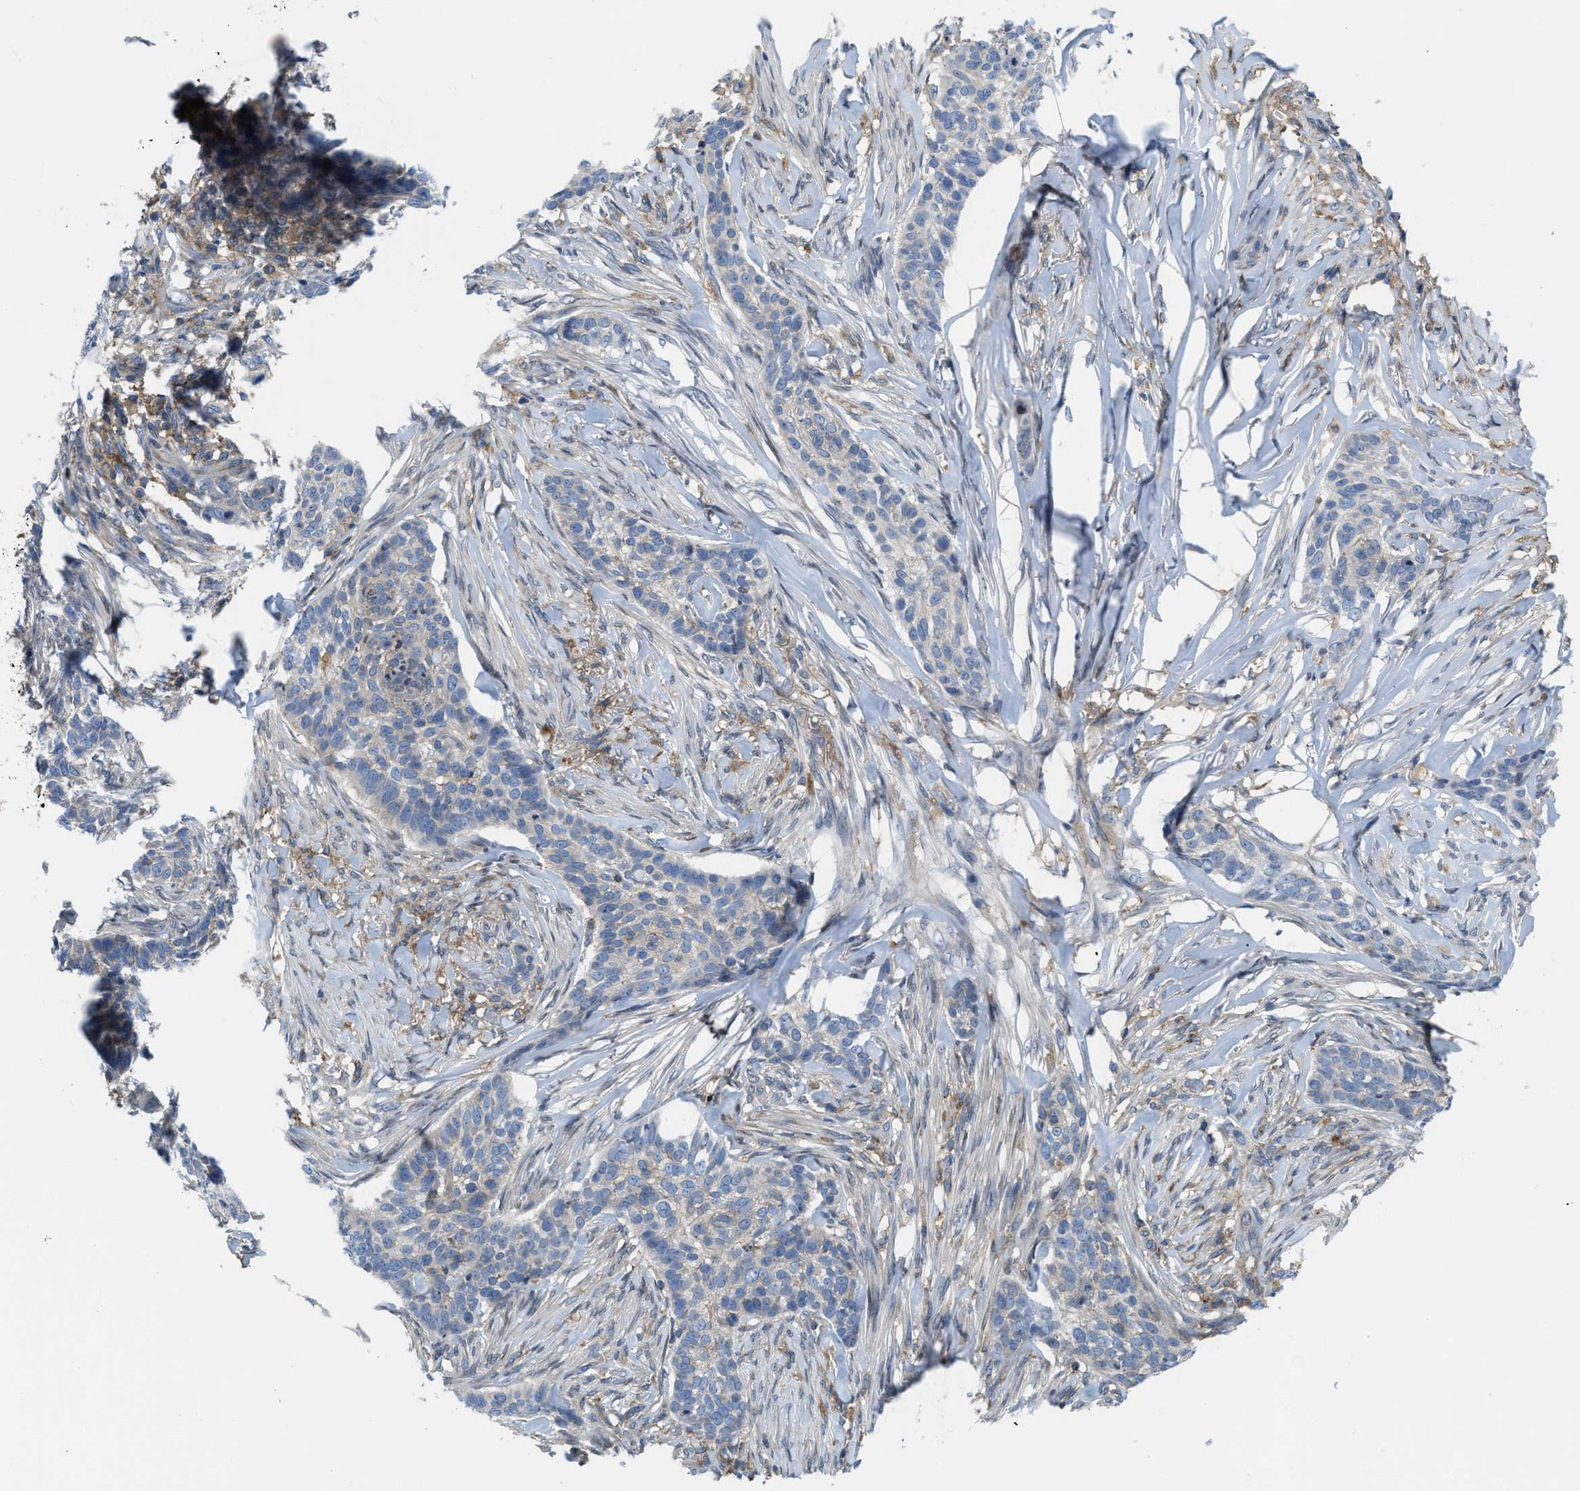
{"staining": {"intensity": "negative", "quantity": "none", "location": "none"}, "tissue": "skin cancer", "cell_type": "Tumor cells", "image_type": "cancer", "snomed": [{"axis": "morphology", "description": "Basal cell carcinoma"}, {"axis": "topography", "description": "Skin"}], "caption": "The image reveals no significant staining in tumor cells of skin cancer.", "gene": "MYO18A", "patient": {"sex": "male", "age": 85}}